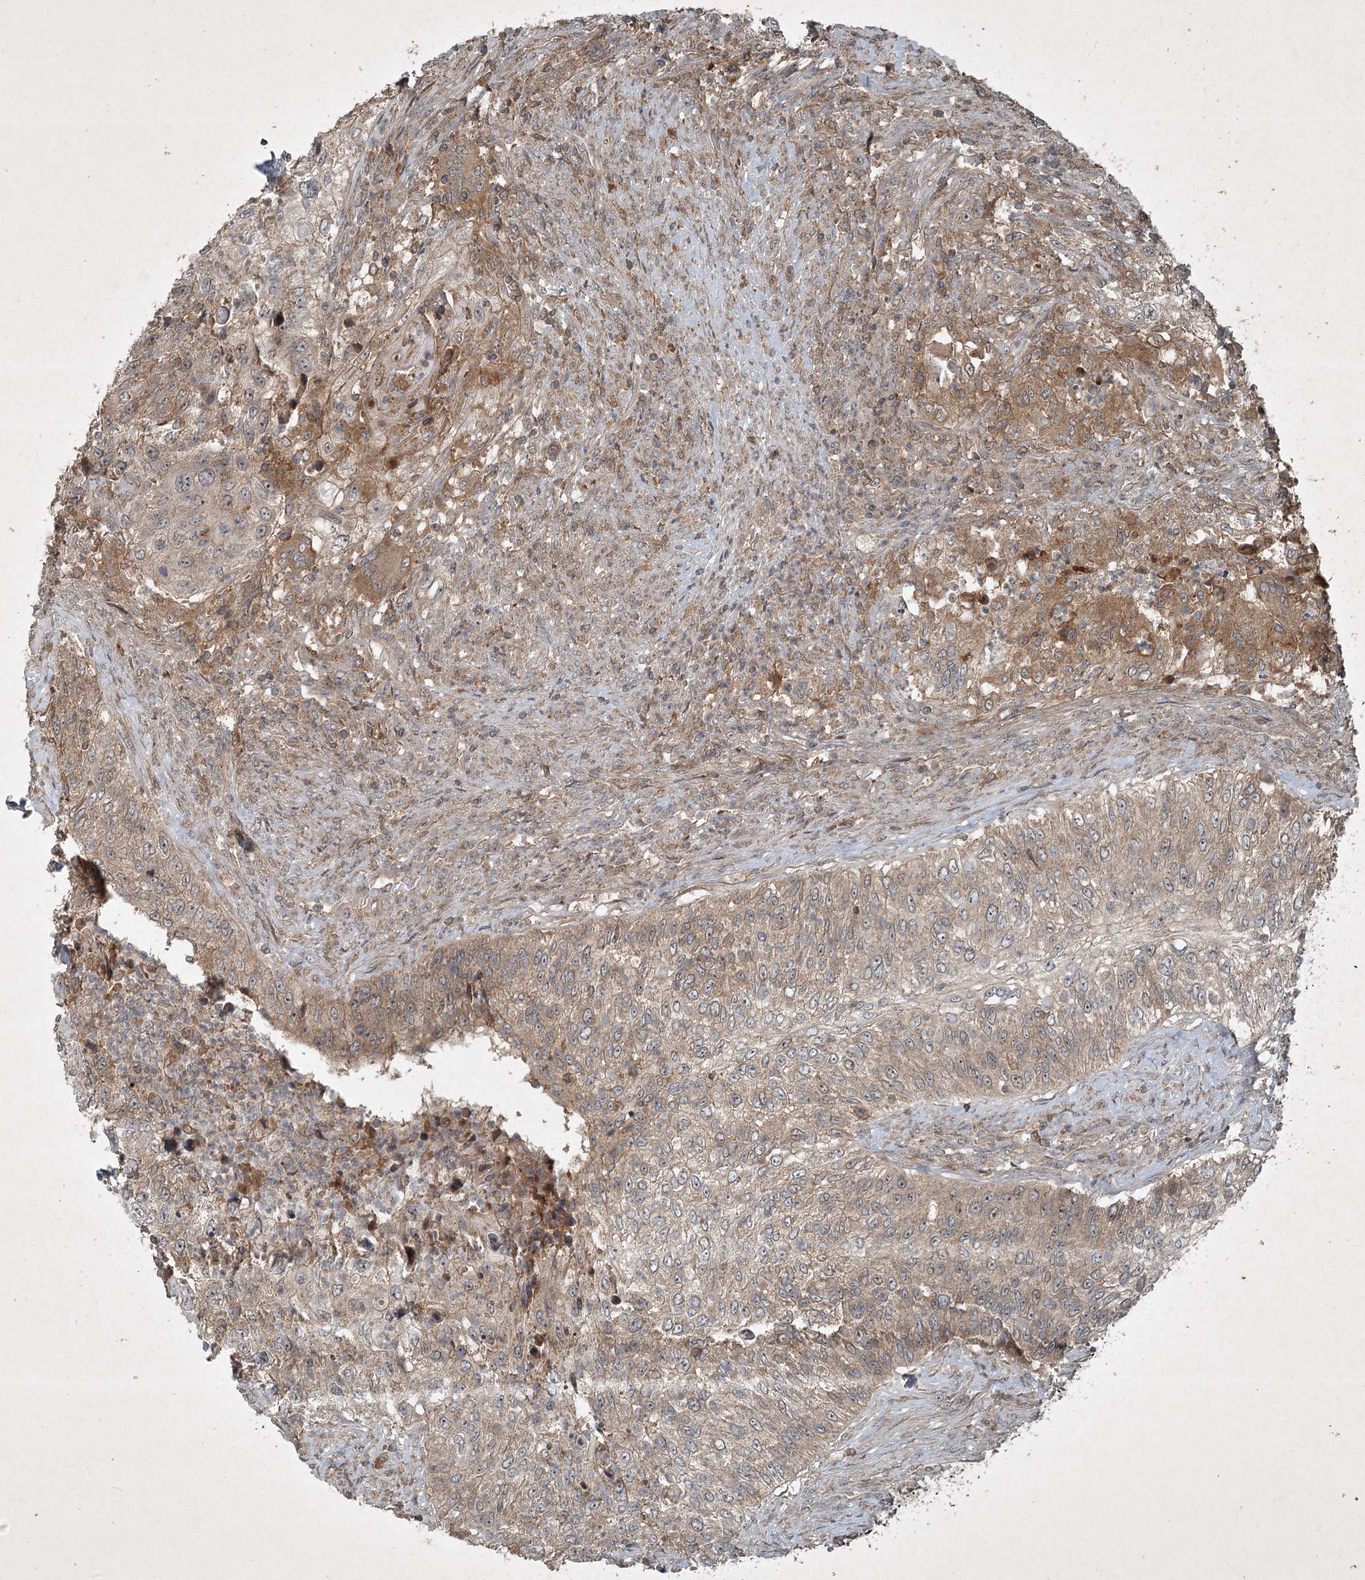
{"staining": {"intensity": "moderate", "quantity": "<25%", "location": "cytoplasmic/membranous"}, "tissue": "urothelial cancer", "cell_type": "Tumor cells", "image_type": "cancer", "snomed": [{"axis": "morphology", "description": "Urothelial carcinoma, High grade"}, {"axis": "topography", "description": "Urinary bladder"}], "caption": "A brown stain highlights moderate cytoplasmic/membranous positivity of a protein in high-grade urothelial carcinoma tumor cells. (Brightfield microscopy of DAB IHC at high magnification).", "gene": "UNC93A", "patient": {"sex": "female", "age": 60}}